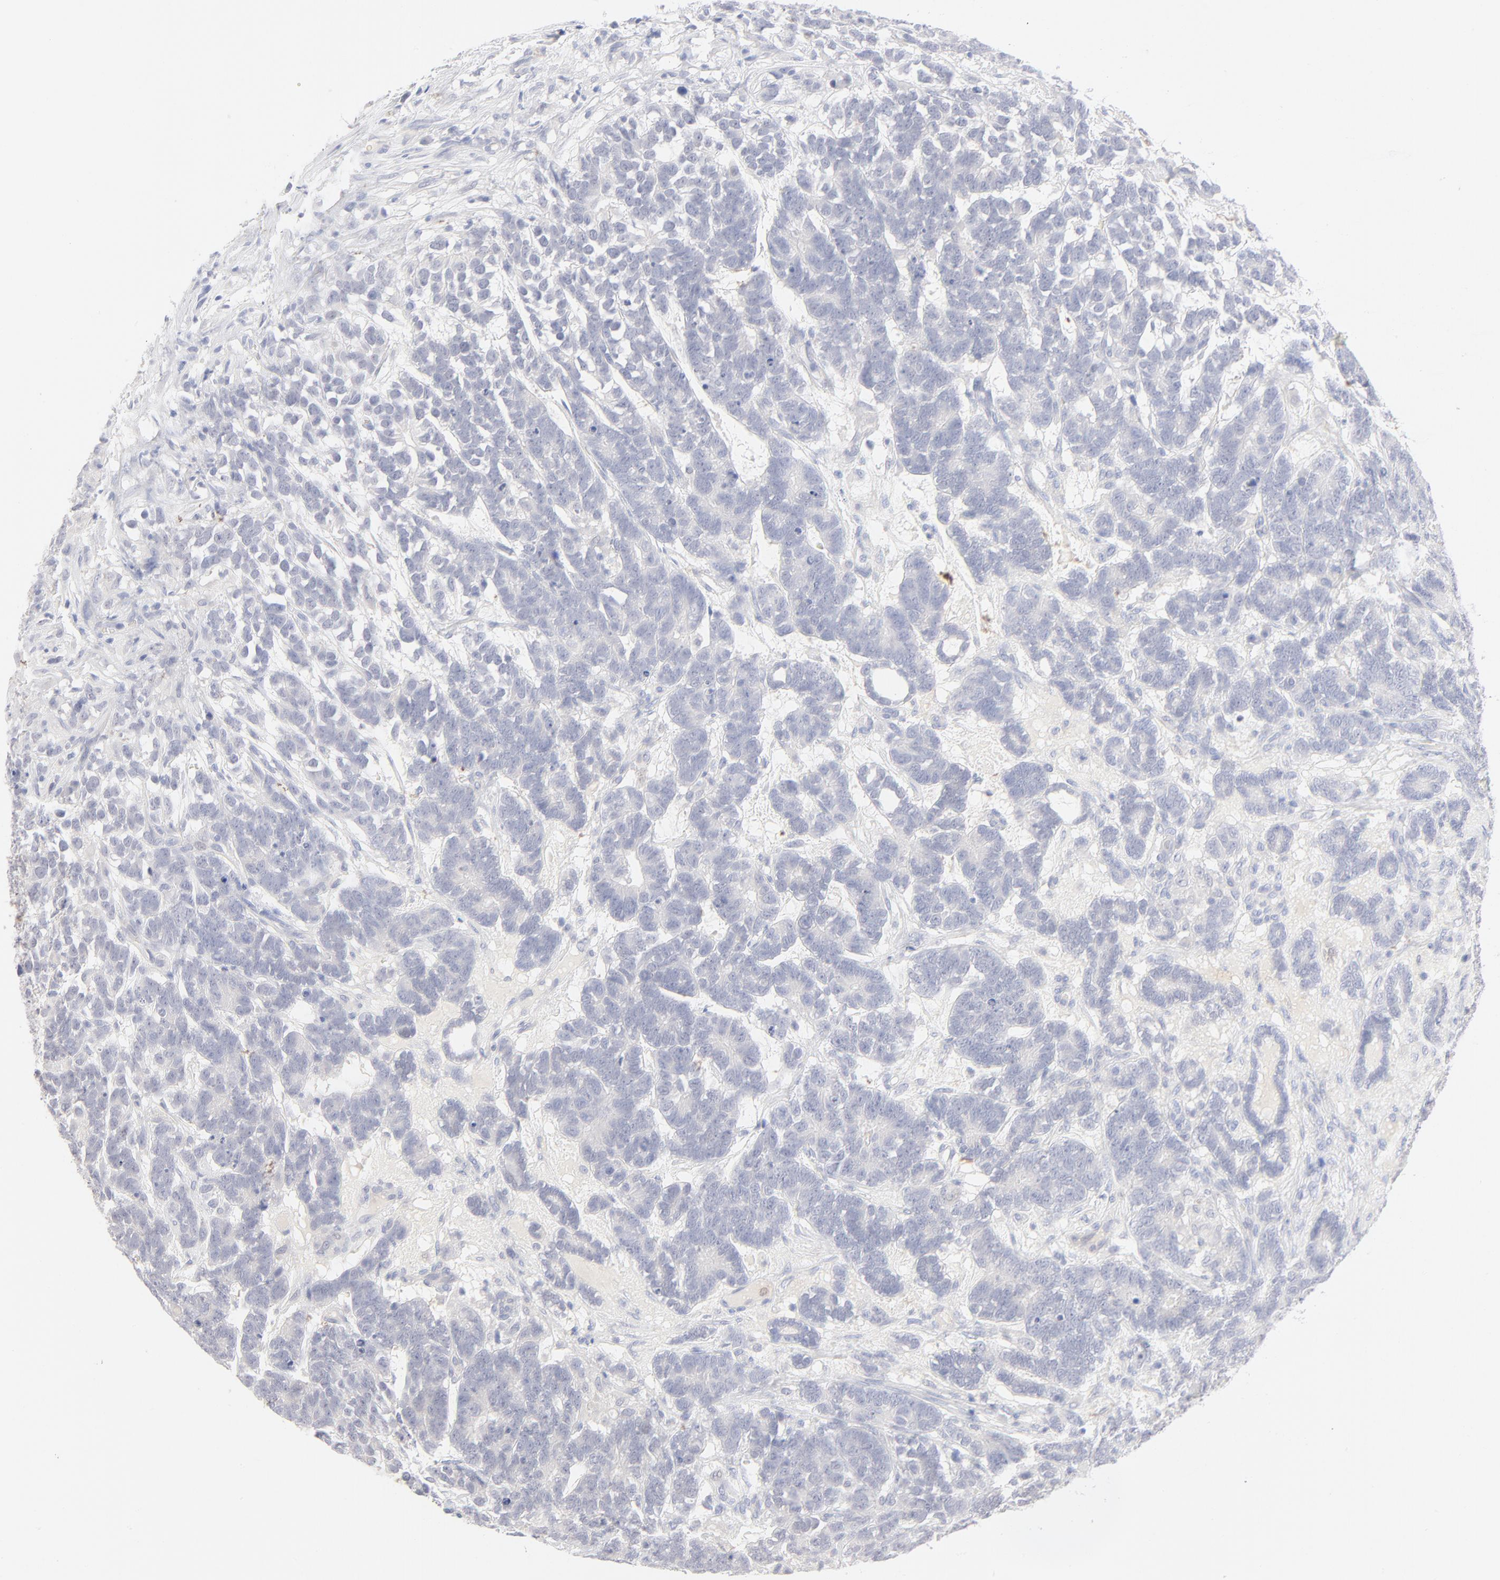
{"staining": {"intensity": "negative", "quantity": "none", "location": "none"}, "tissue": "testis cancer", "cell_type": "Tumor cells", "image_type": "cancer", "snomed": [{"axis": "morphology", "description": "Carcinoma, Embryonal, NOS"}, {"axis": "topography", "description": "Testis"}], "caption": "The micrograph exhibits no significant staining in tumor cells of testis cancer.", "gene": "ONECUT1", "patient": {"sex": "male", "age": 26}}